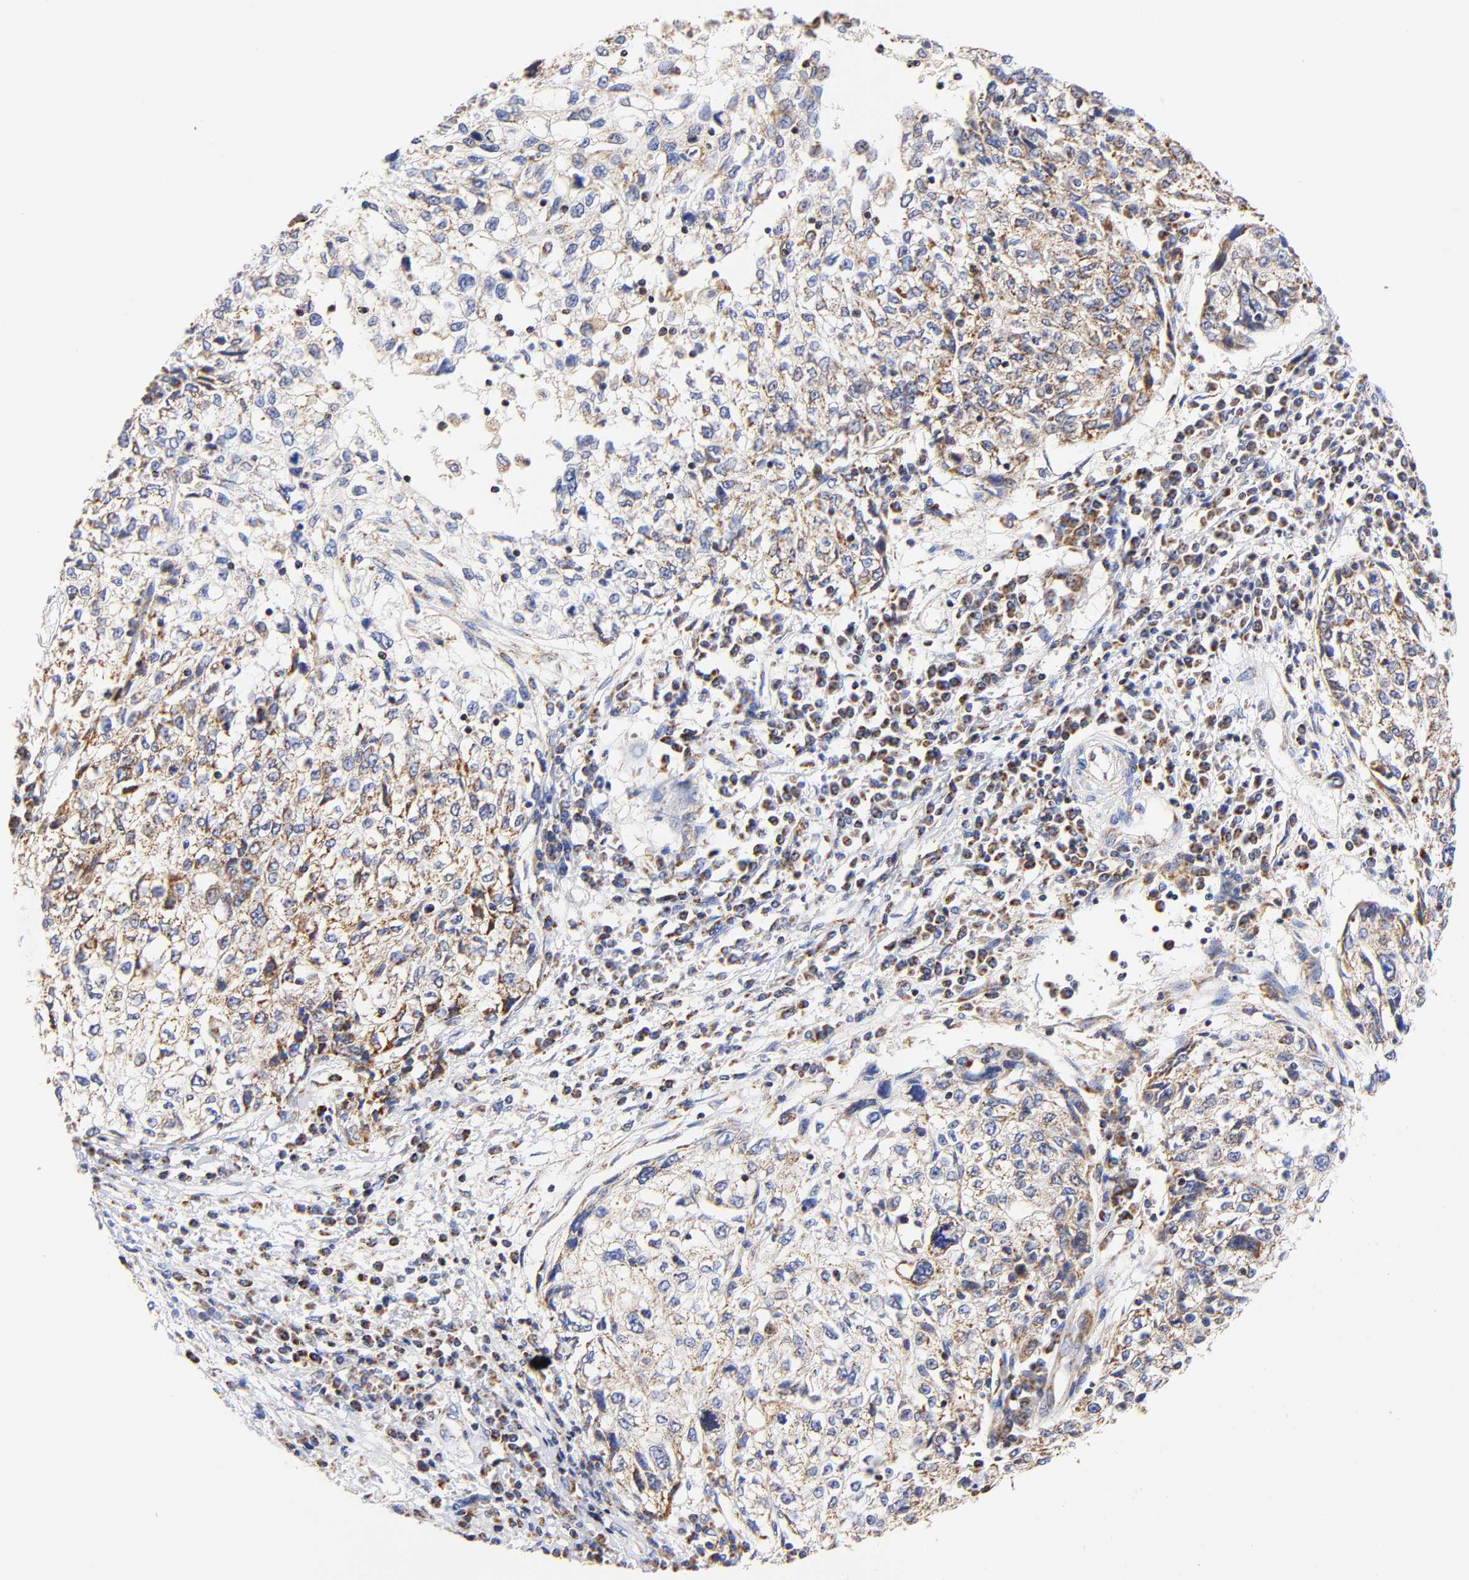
{"staining": {"intensity": "moderate", "quantity": "25%-75%", "location": "cytoplasmic/membranous"}, "tissue": "cervical cancer", "cell_type": "Tumor cells", "image_type": "cancer", "snomed": [{"axis": "morphology", "description": "Squamous cell carcinoma, NOS"}, {"axis": "topography", "description": "Cervix"}], "caption": "Approximately 25%-75% of tumor cells in human squamous cell carcinoma (cervical) demonstrate moderate cytoplasmic/membranous protein expression as visualized by brown immunohistochemical staining.", "gene": "ATP5F1D", "patient": {"sex": "female", "age": 57}}